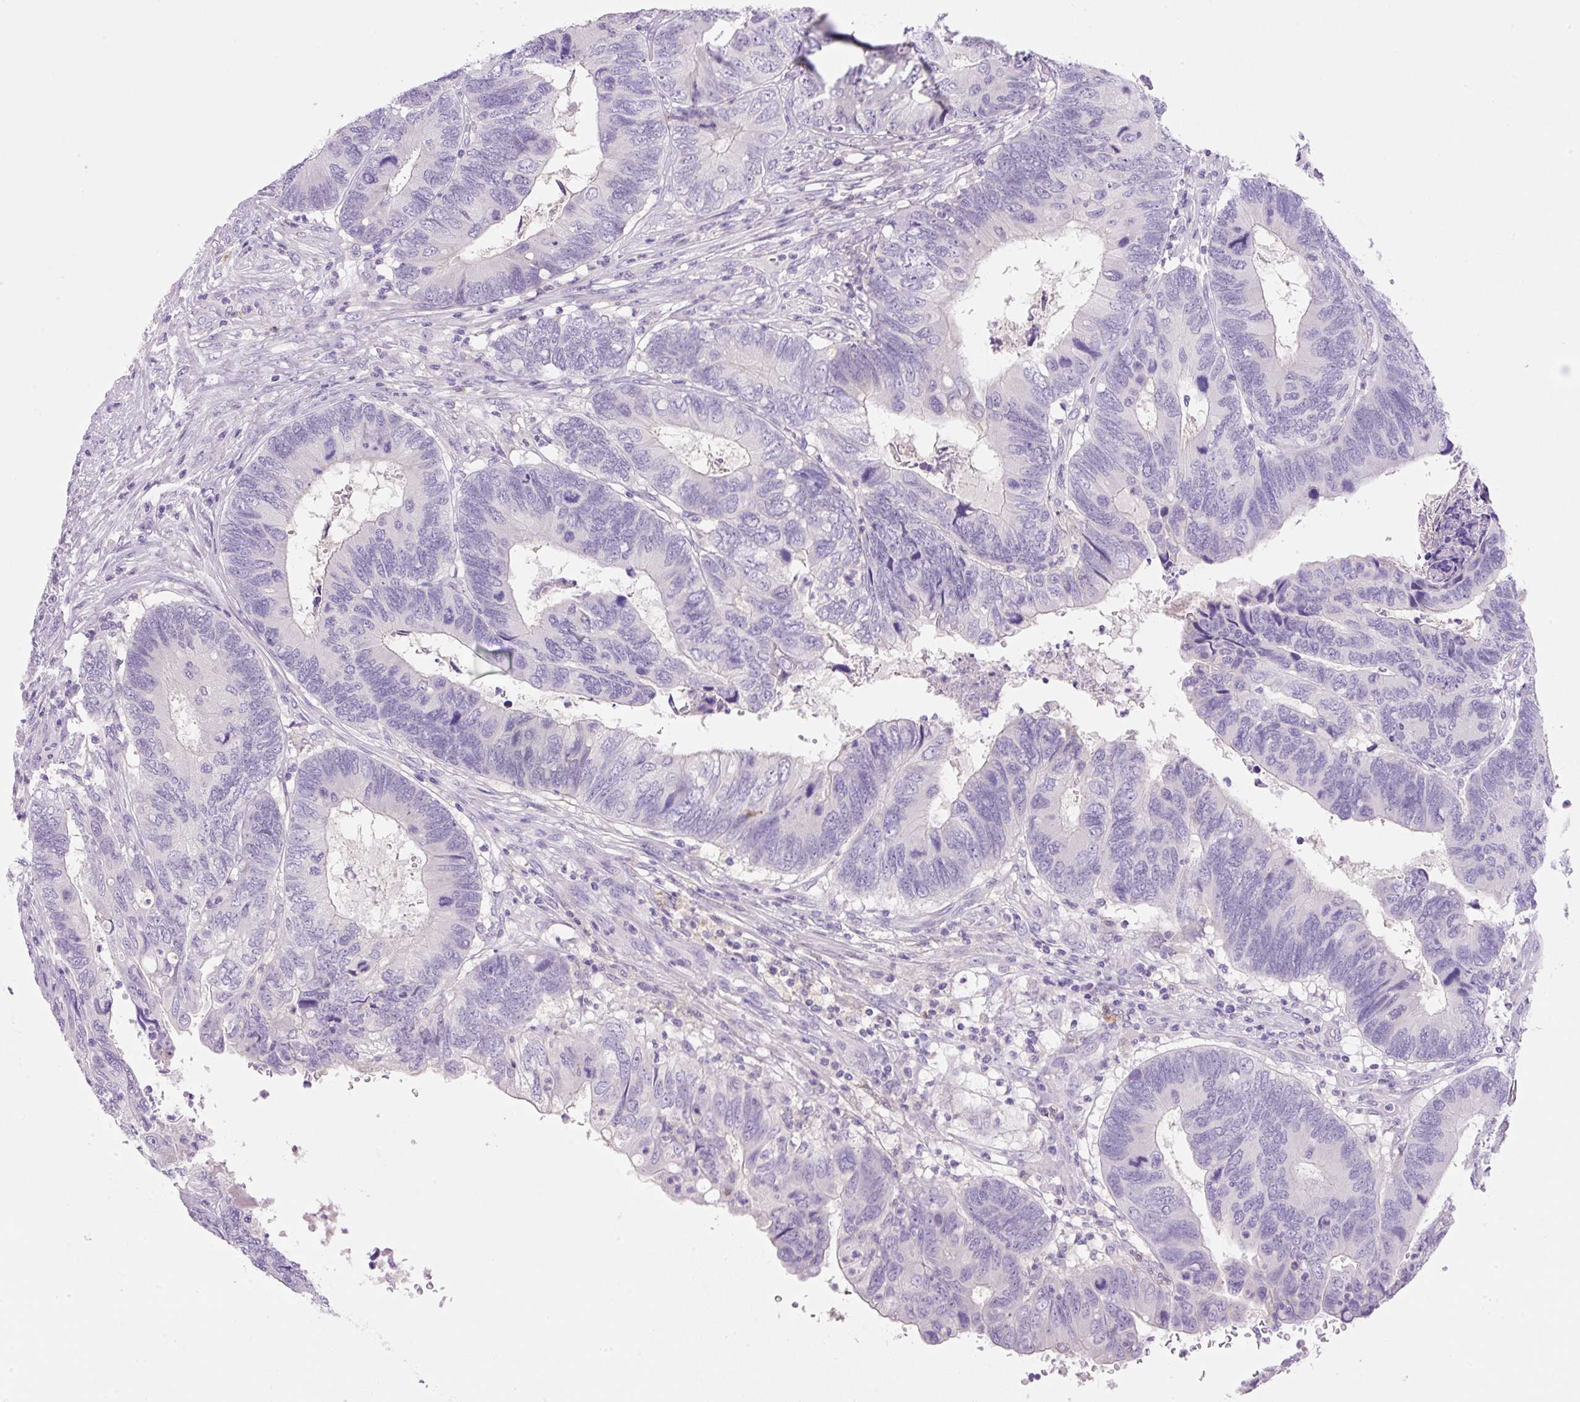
{"staining": {"intensity": "negative", "quantity": "none", "location": "none"}, "tissue": "colorectal cancer", "cell_type": "Tumor cells", "image_type": "cancer", "snomed": [{"axis": "morphology", "description": "Adenocarcinoma, NOS"}, {"axis": "topography", "description": "Colon"}], "caption": "Immunohistochemistry (IHC) image of neoplastic tissue: human colorectal cancer stained with DAB reveals no significant protein positivity in tumor cells.", "gene": "TDRD15", "patient": {"sex": "female", "age": 67}}